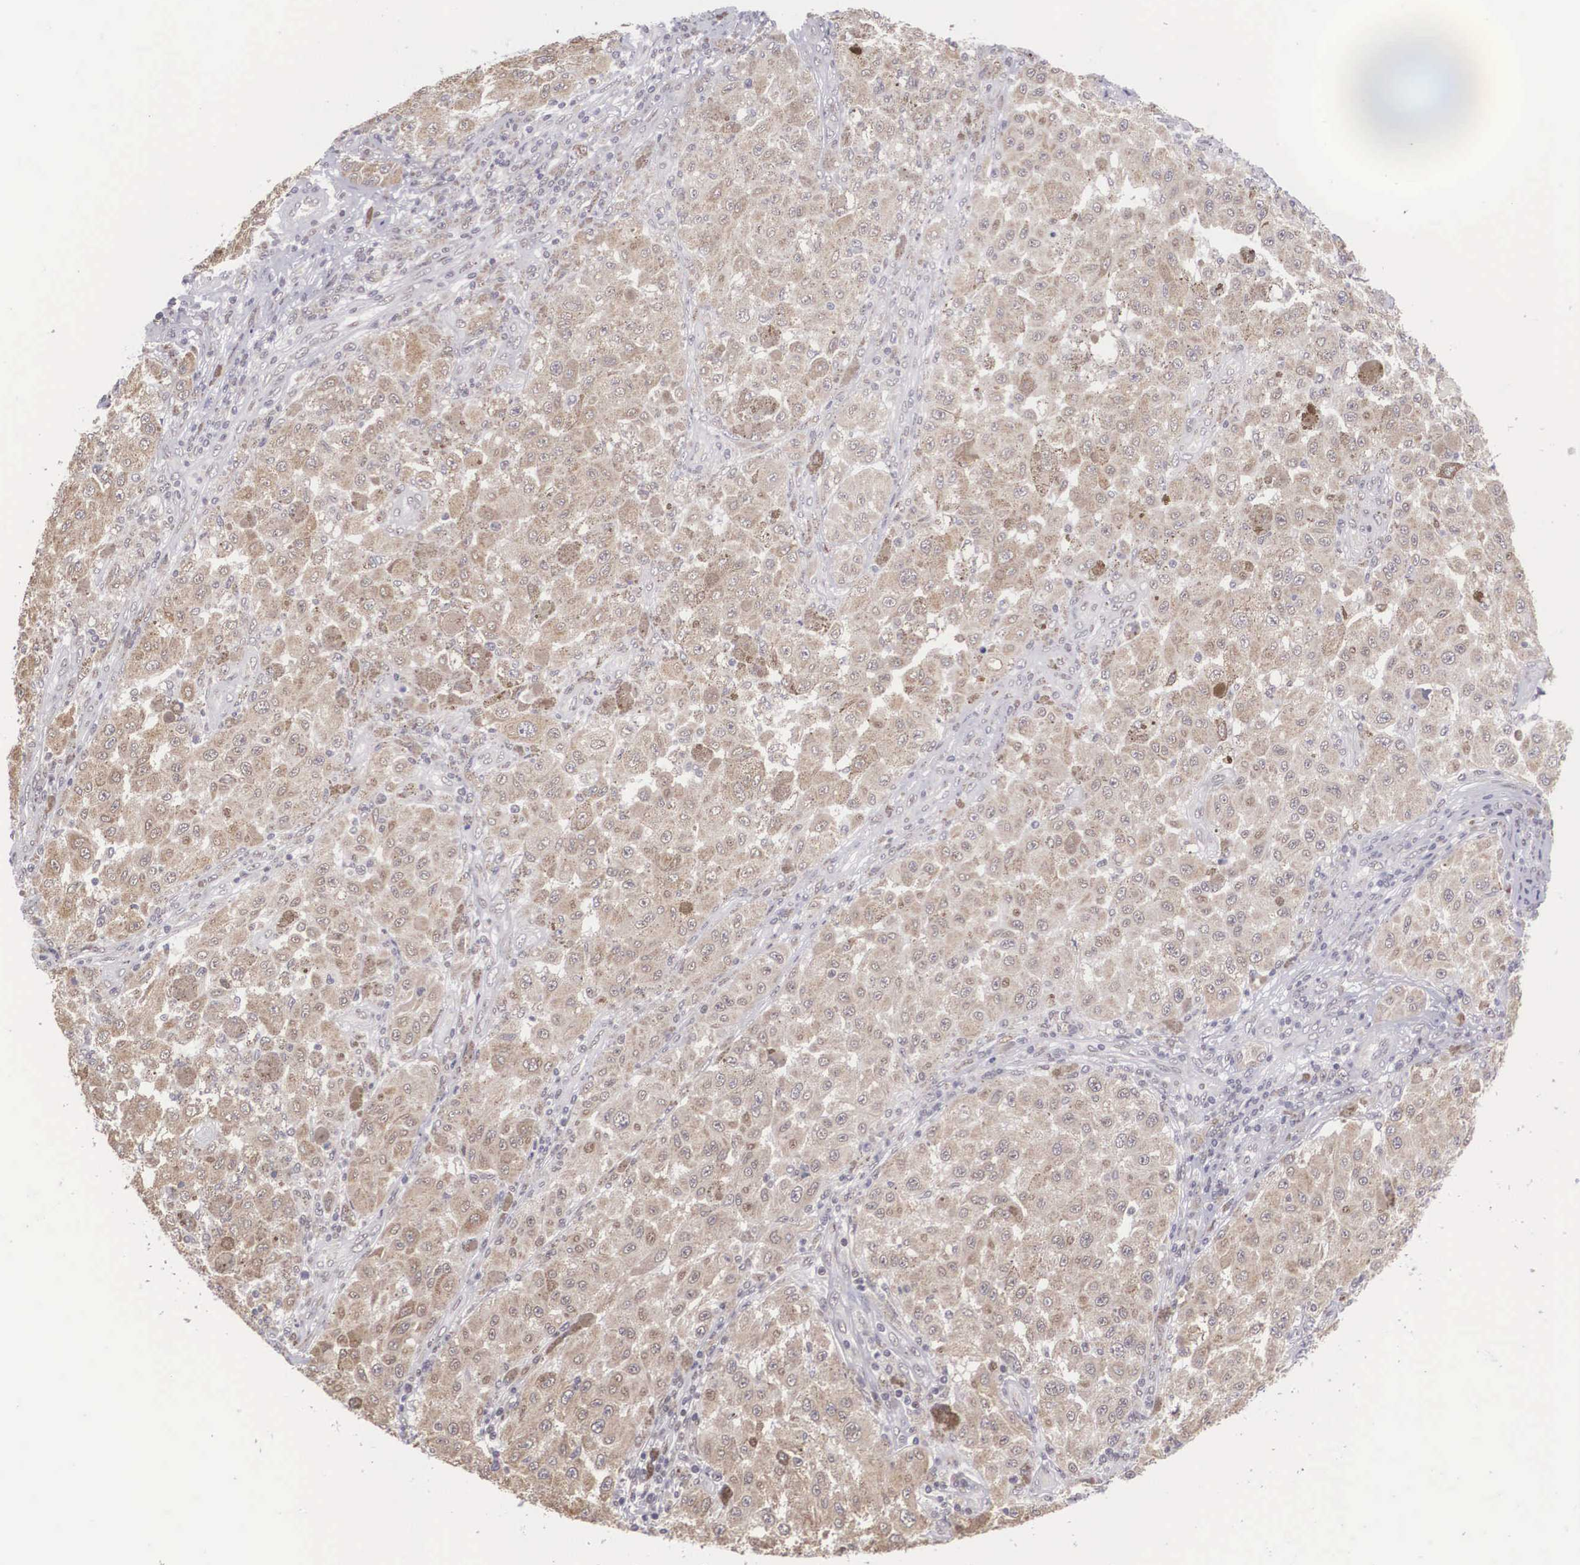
{"staining": {"intensity": "weak", "quantity": ">75%", "location": "cytoplasmic/membranous"}, "tissue": "melanoma", "cell_type": "Tumor cells", "image_type": "cancer", "snomed": [{"axis": "morphology", "description": "Malignant melanoma, NOS"}, {"axis": "topography", "description": "Skin"}], "caption": "A high-resolution histopathology image shows immunohistochemistry (IHC) staining of melanoma, which demonstrates weak cytoplasmic/membranous positivity in about >75% of tumor cells.", "gene": "SLC25A21", "patient": {"sex": "female", "age": 64}}